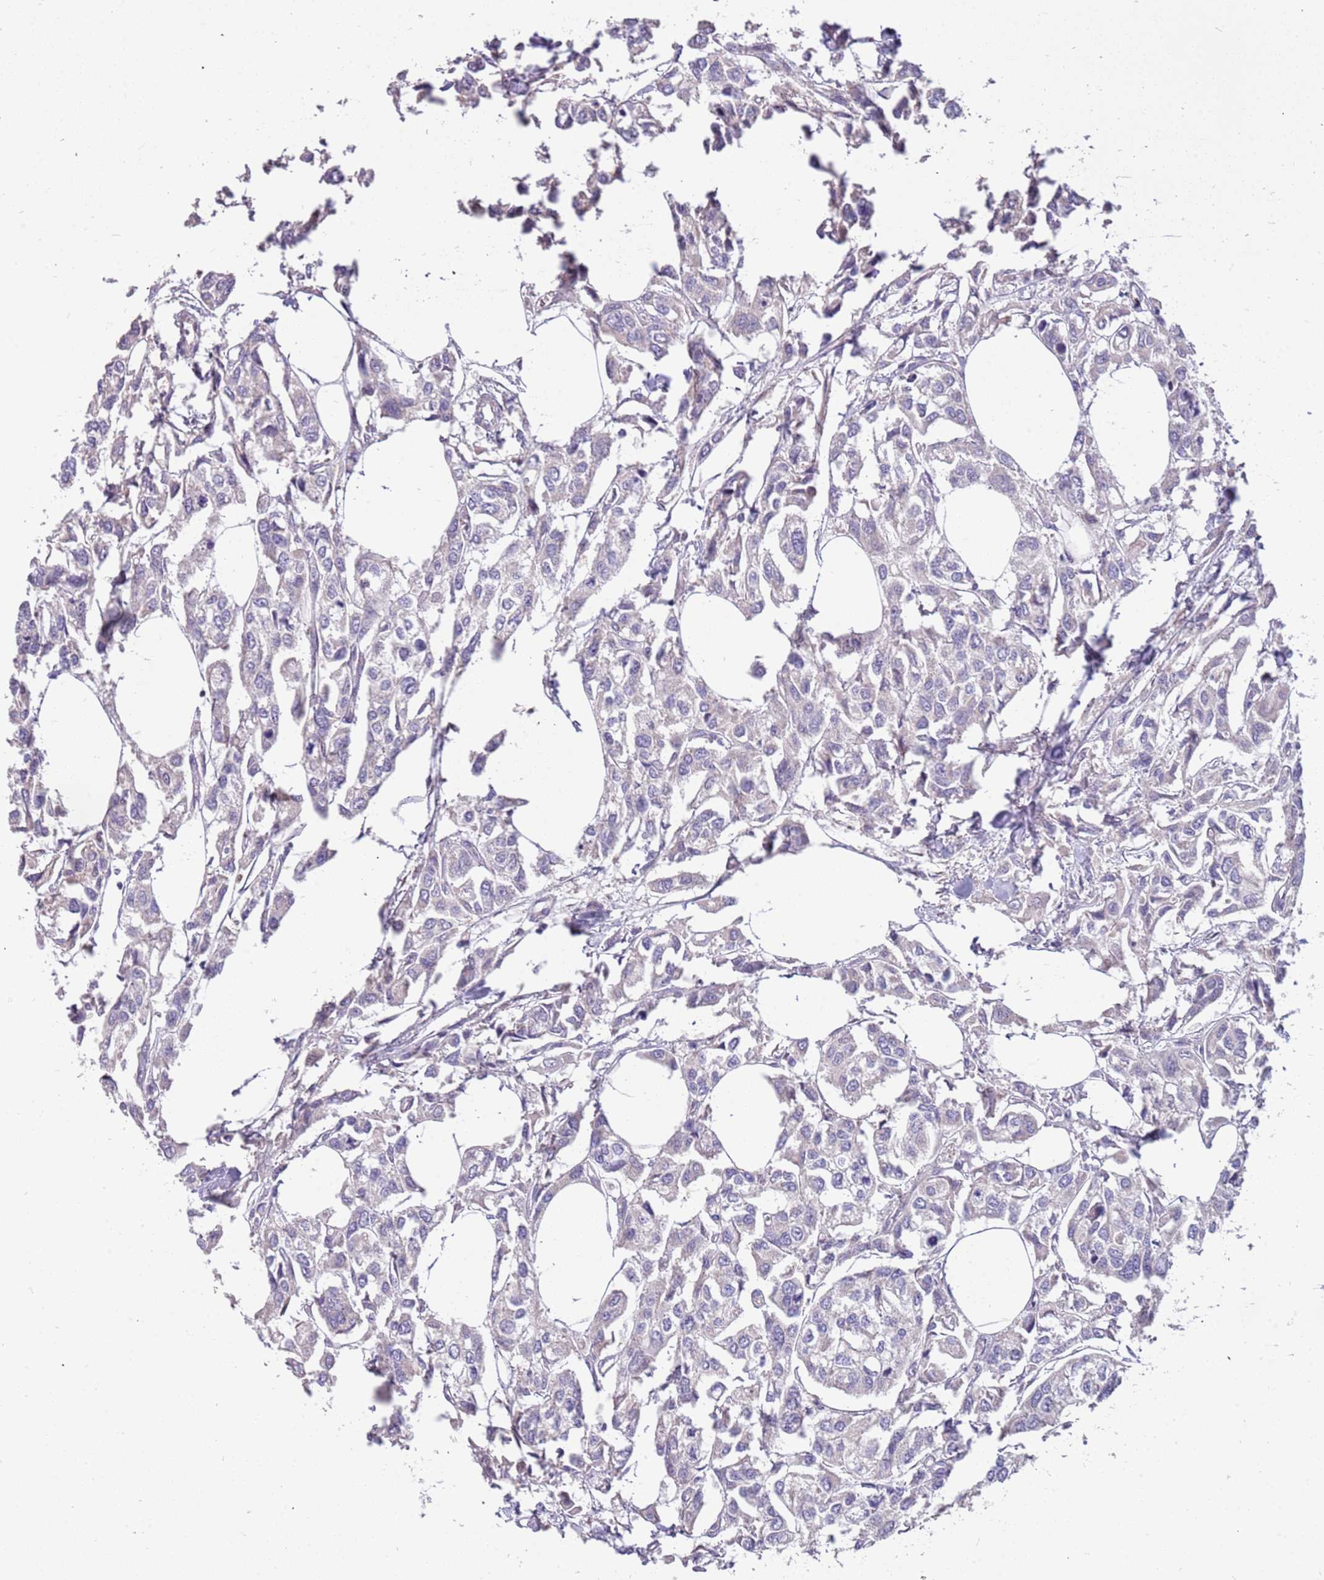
{"staining": {"intensity": "negative", "quantity": "none", "location": "none"}, "tissue": "urothelial cancer", "cell_type": "Tumor cells", "image_type": "cancer", "snomed": [{"axis": "morphology", "description": "Urothelial carcinoma, High grade"}, {"axis": "topography", "description": "Urinary bladder"}], "caption": "Micrograph shows no protein positivity in tumor cells of urothelial cancer tissue. (DAB immunohistochemistry (IHC), high magnification).", "gene": "RHCG", "patient": {"sex": "male", "age": 67}}